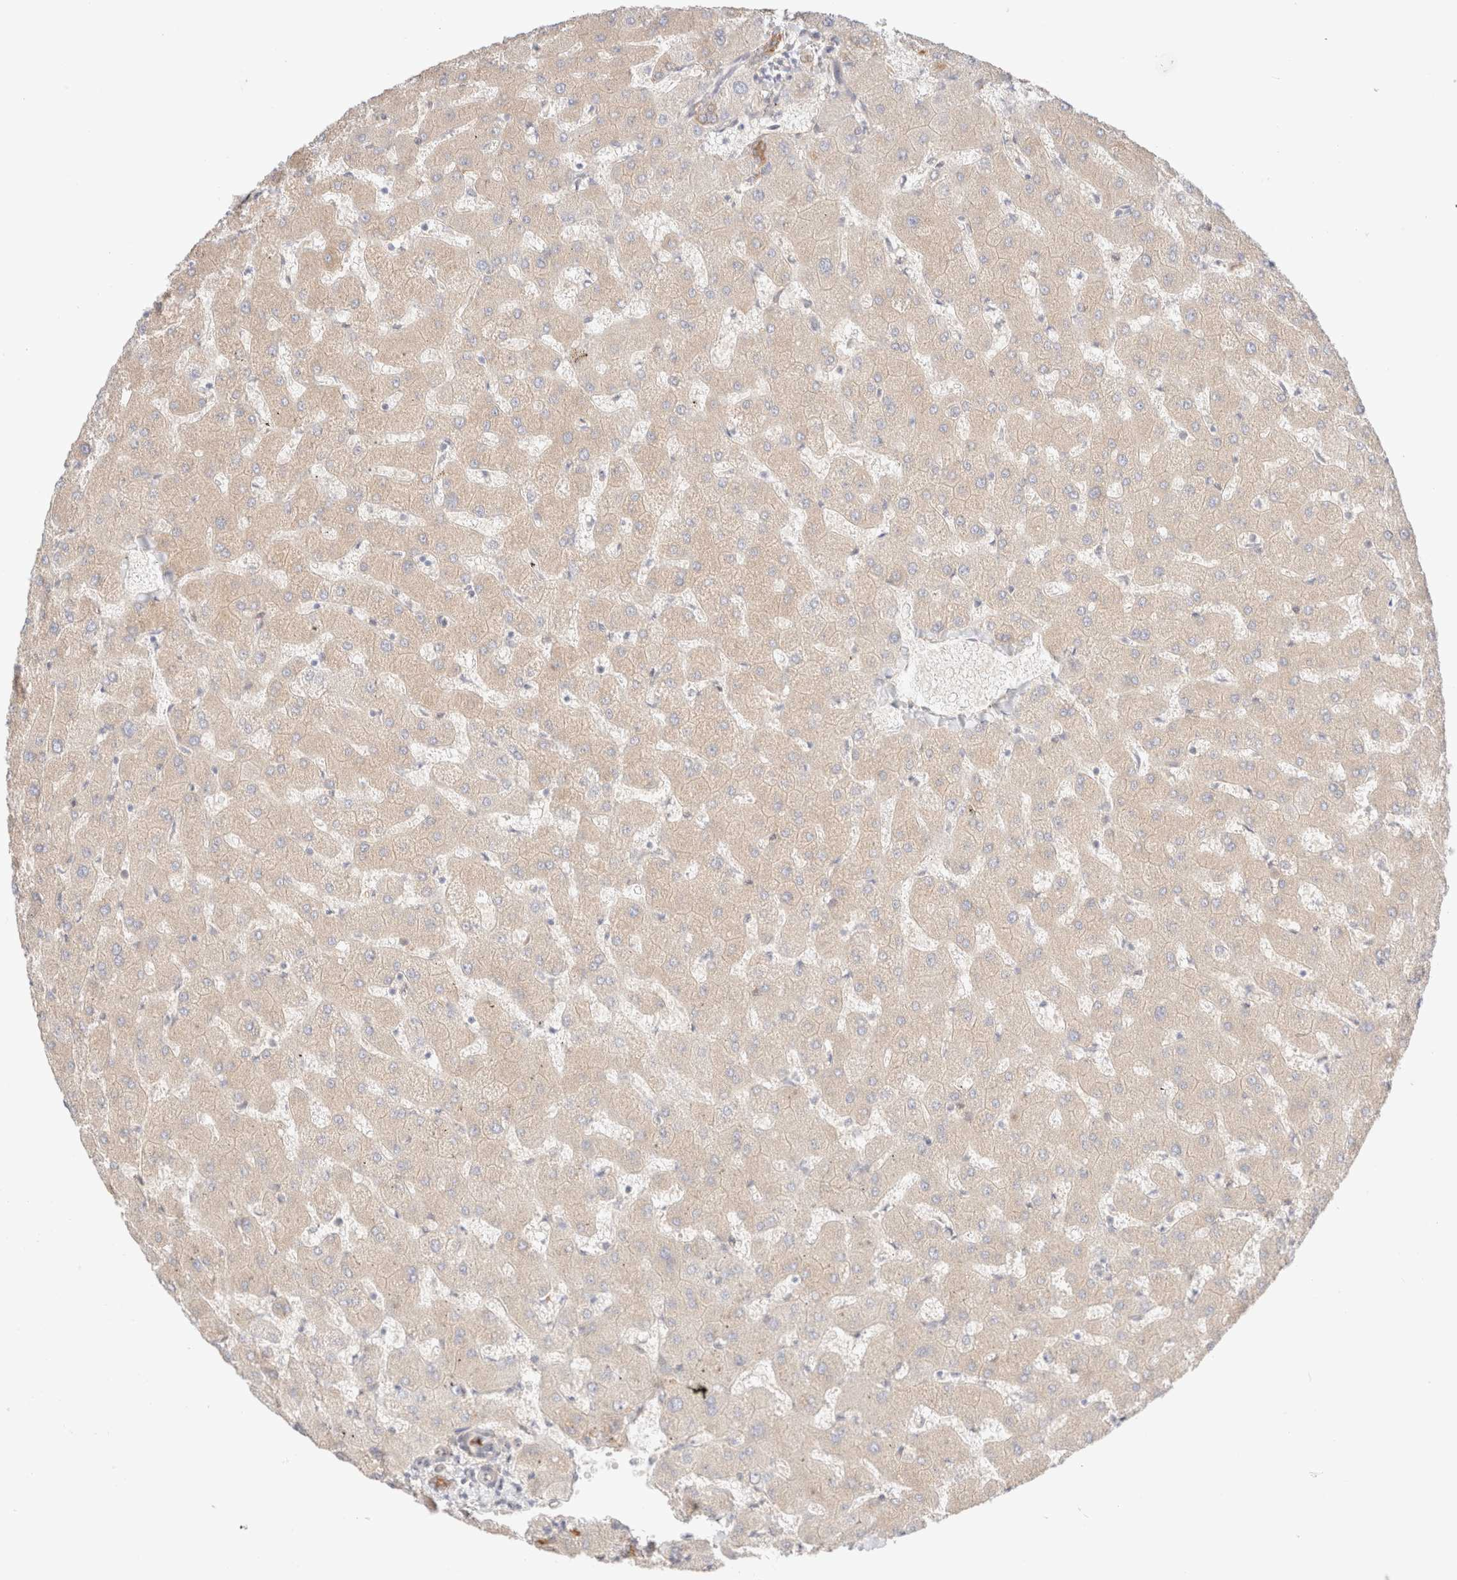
{"staining": {"intensity": "moderate", "quantity": ">75%", "location": "cytoplasmic/membranous"}, "tissue": "liver", "cell_type": "Cholangiocytes", "image_type": "normal", "snomed": [{"axis": "morphology", "description": "Normal tissue, NOS"}, {"axis": "topography", "description": "Liver"}], "caption": "IHC photomicrograph of unremarkable liver: human liver stained using immunohistochemistry (IHC) reveals medium levels of moderate protein expression localized specifically in the cytoplasmic/membranous of cholangiocytes, appearing as a cytoplasmic/membranous brown color.", "gene": "NIBAN2", "patient": {"sex": "female", "age": 63}}